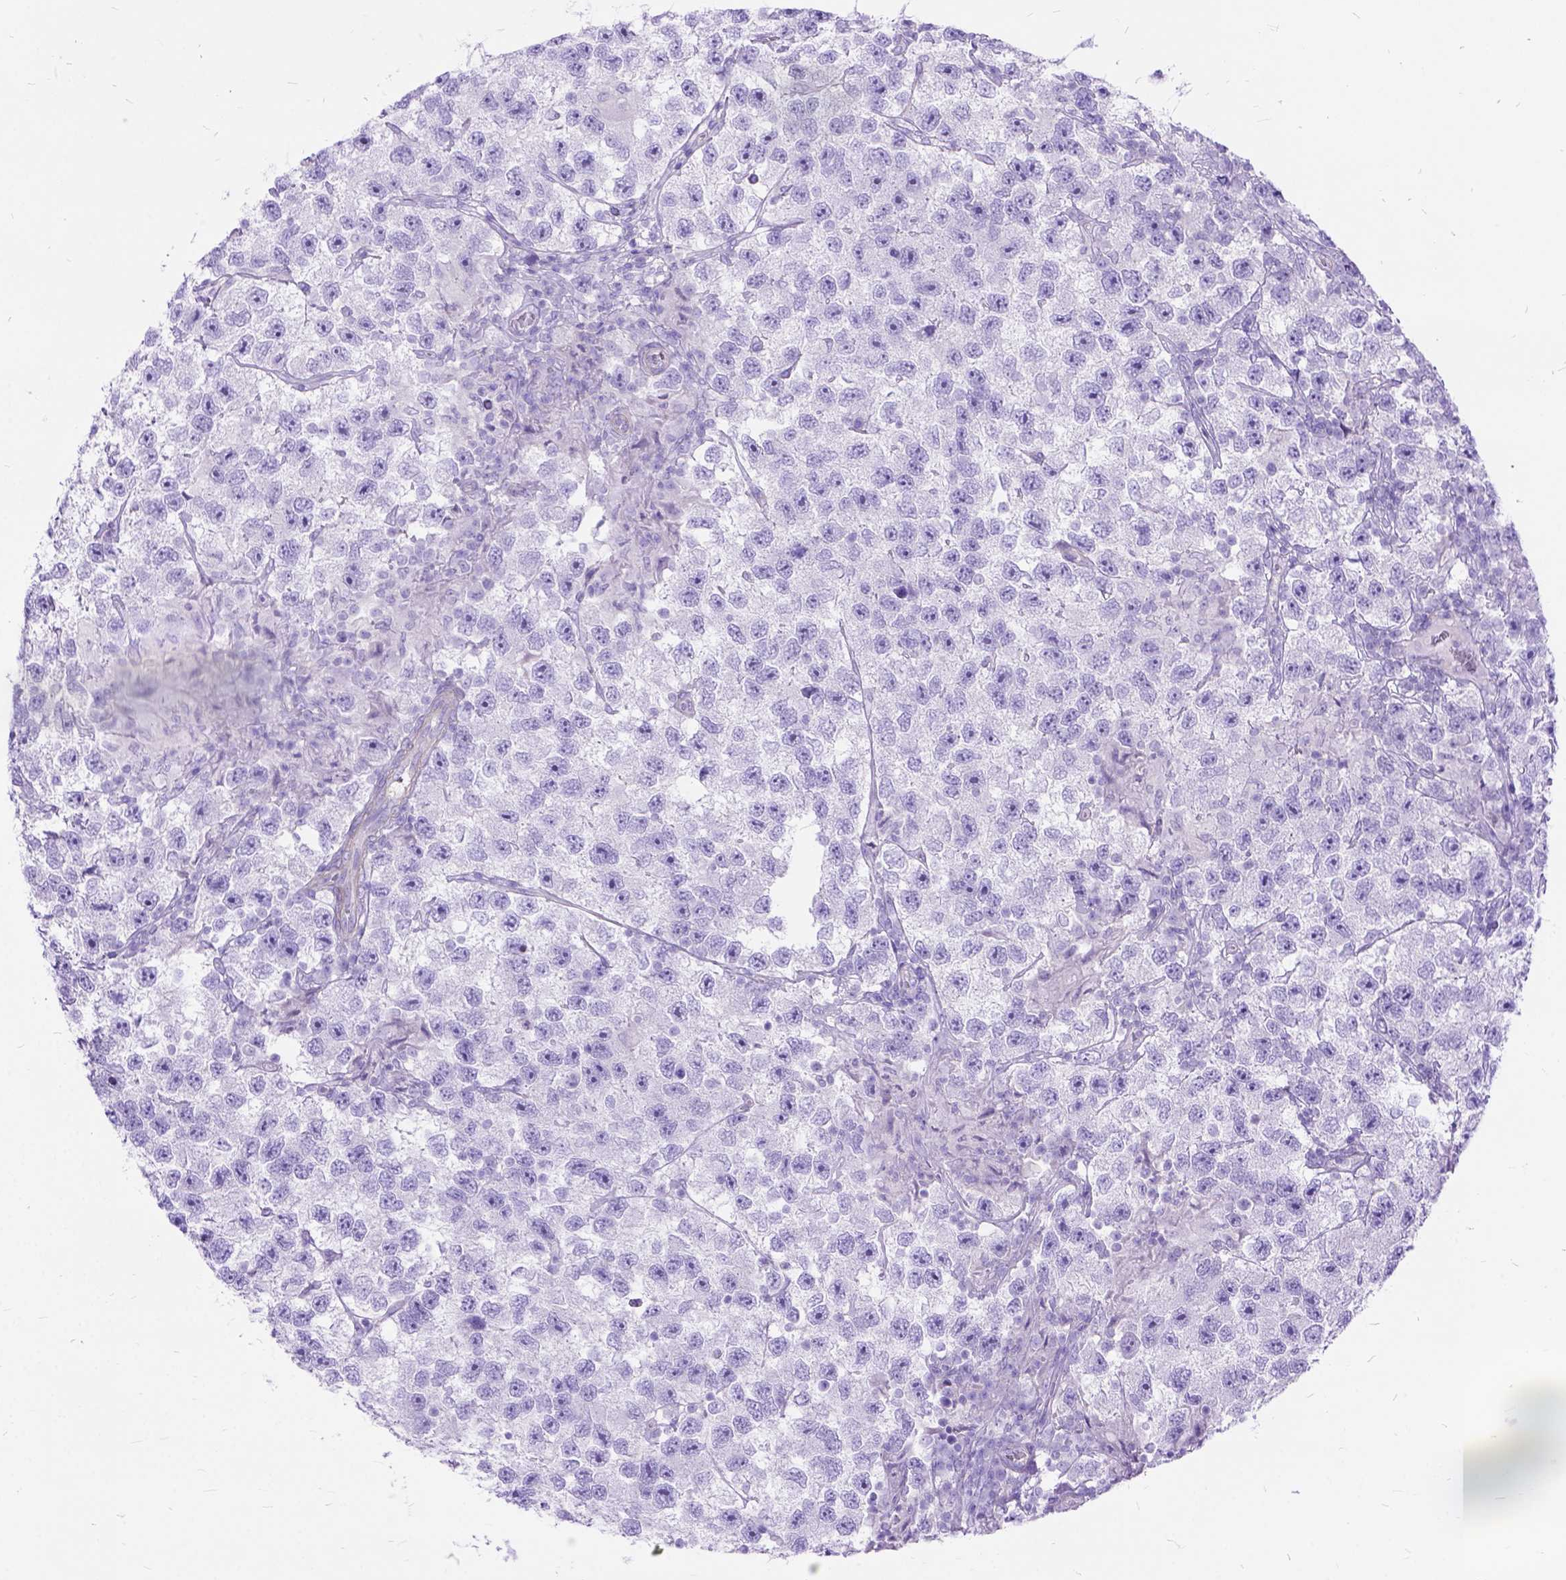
{"staining": {"intensity": "negative", "quantity": "none", "location": "none"}, "tissue": "testis cancer", "cell_type": "Tumor cells", "image_type": "cancer", "snomed": [{"axis": "morphology", "description": "Seminoma, NOS"}, {"axis": "topography", "description": "Testis"}], "caption": "Tumor cells show no significant staining in testis seminoma.", "gene": "ARL9", "patient": {"sex": "male", "age": 26}}